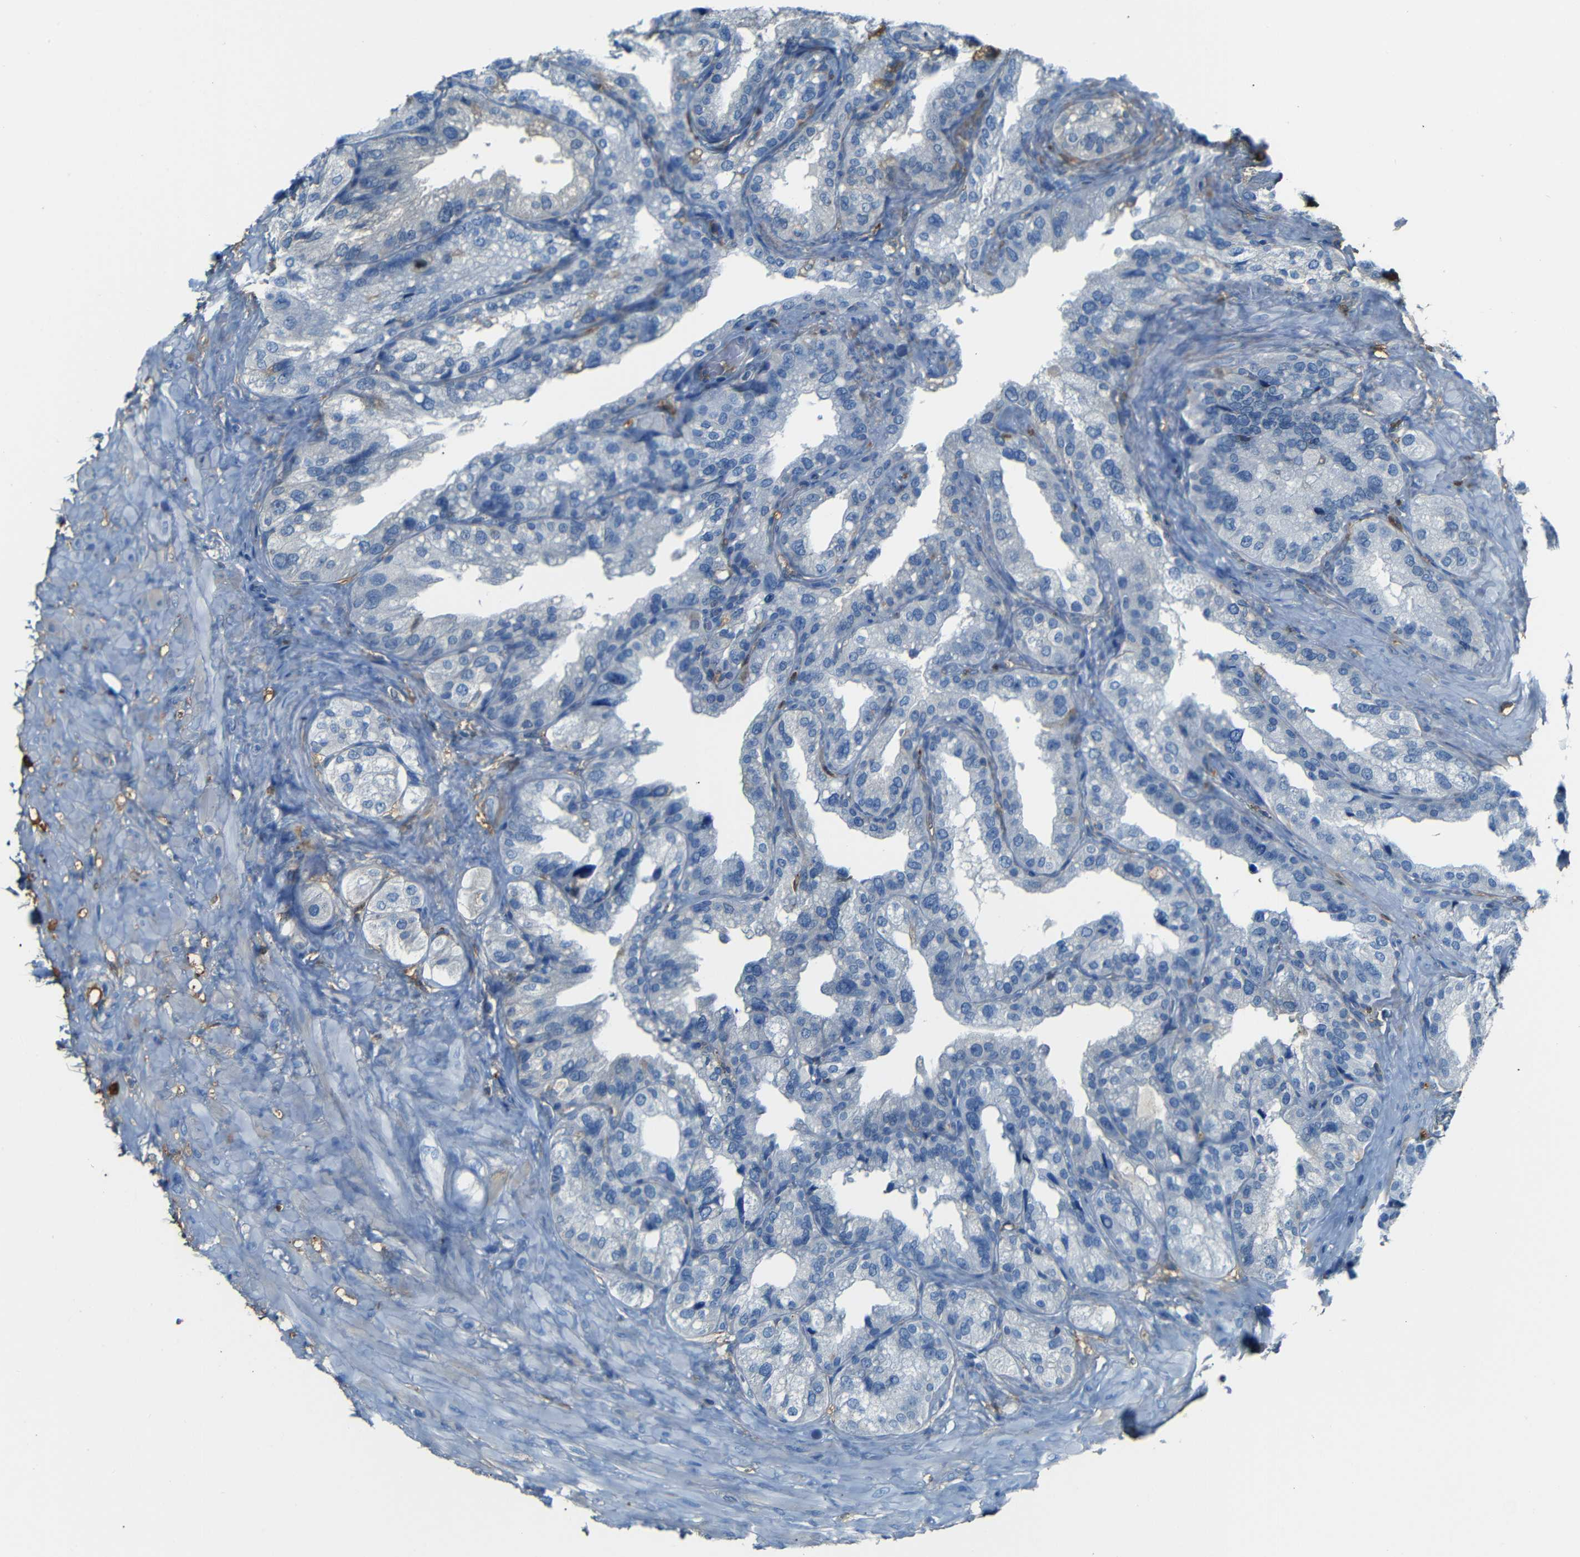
{"staining": {"intensity": "negative", "quantity": "none", "location": "none"}, "tissue": "seminal vesicle", "cell_type": "Glandular cells", "image_type": "normal", "snomed": [{"axis": "morphology", "description": "Normal tissue, NOS"}, {"axis": "topography", "description": "Seminal veicle"}], "caption": "Immunohistochemistry of normal human seminal vesicle demonstrates no staining in glandular cells.", "gene": "SERPINA1", "patient": {"sex": "male", "age": 68}}